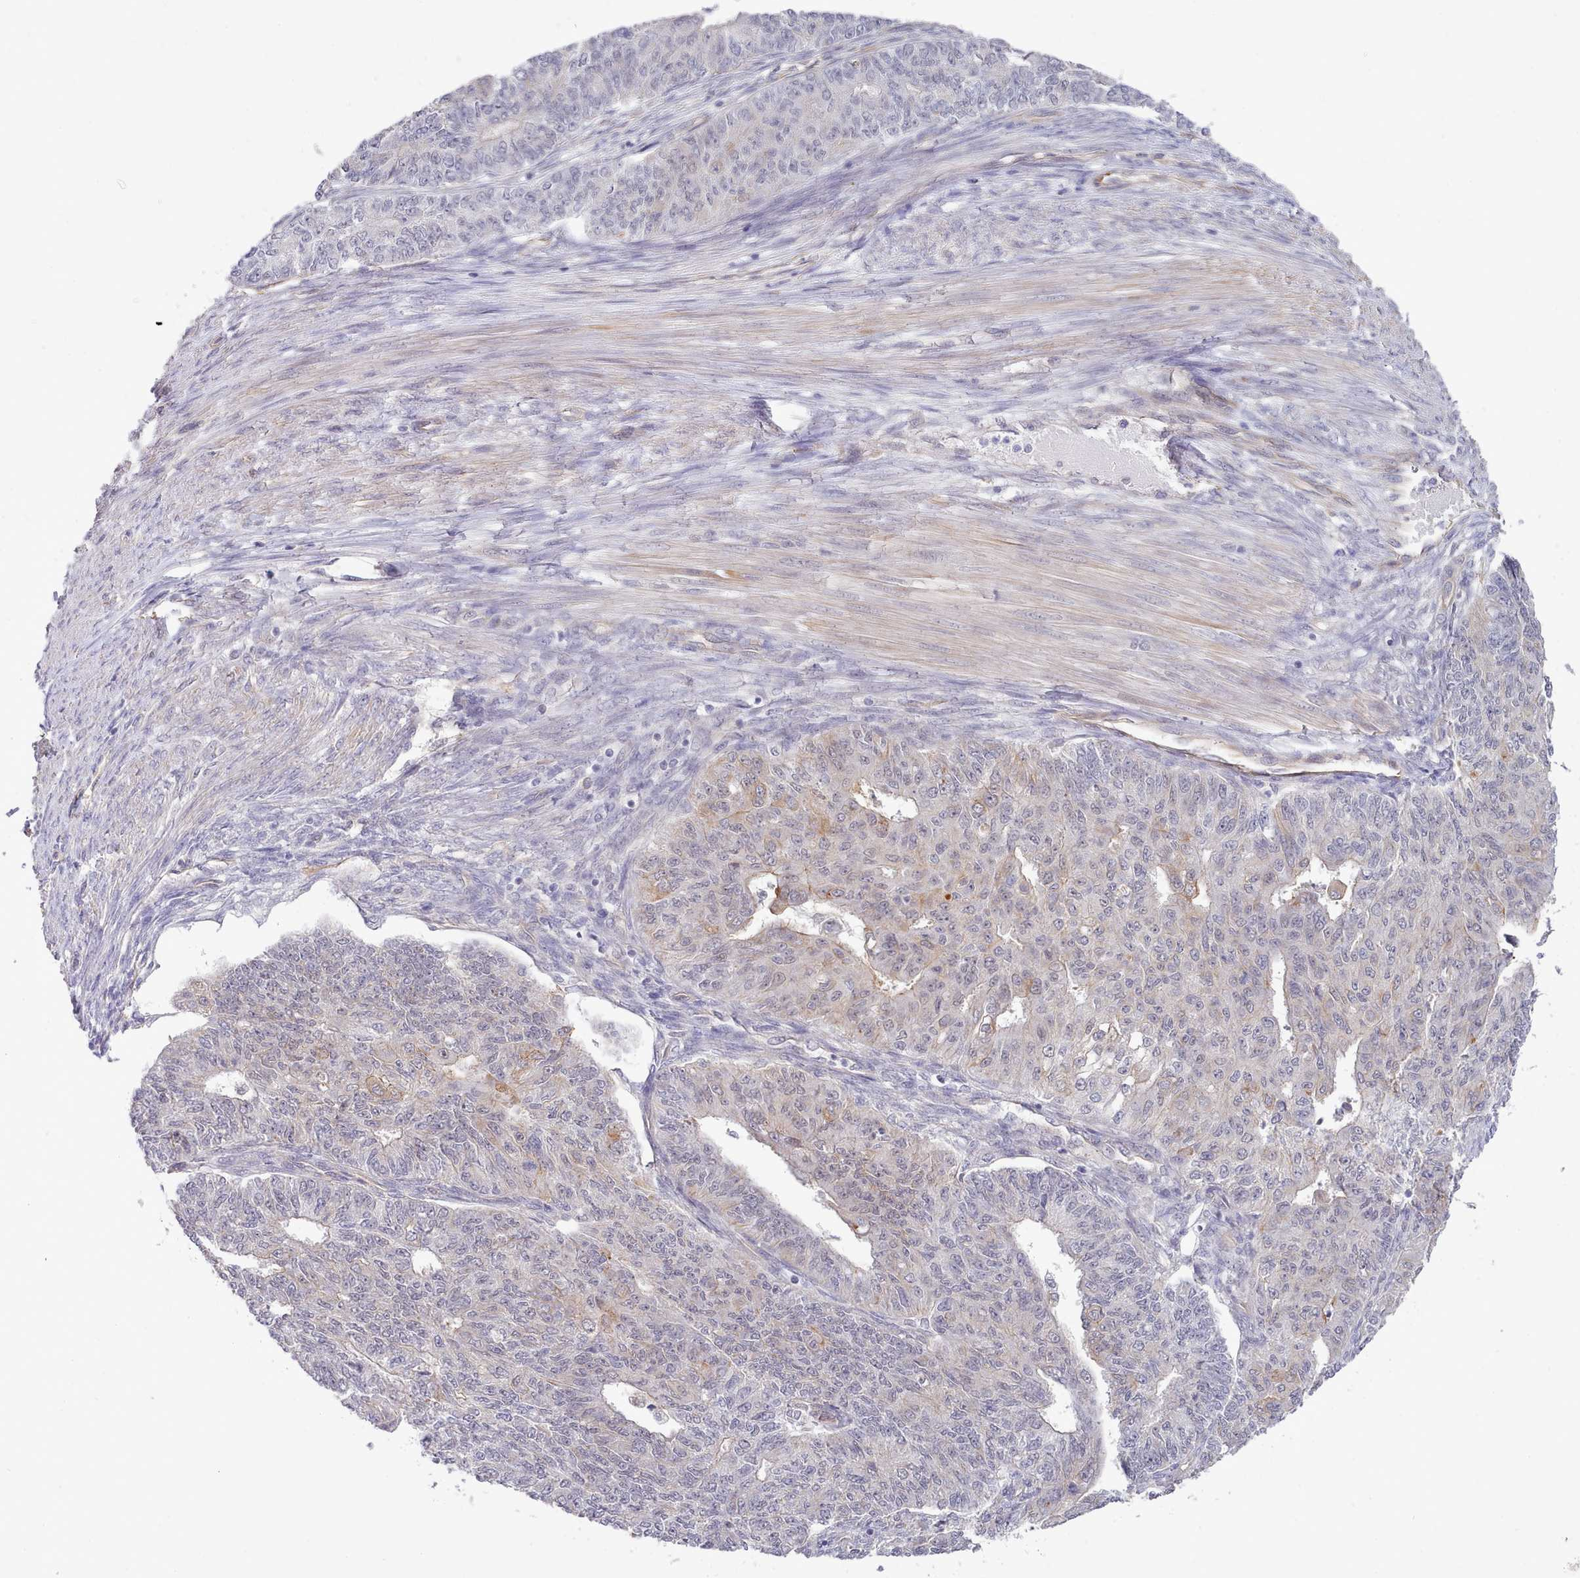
{"staining": {"intensity": "weak", "quantity": "<25%", "location": "cytoplasmic/membranous"}, "tissue": "endometrial cancer", "cell_type": "Tumor cells", "image_type": "cancer", "snomed": [{"axis": "morphology", "description": "Adenocarcinoma, NOS"}, {"axis": "topography", "description": "Endometrium"}], "caption": "Tumor cells show no significant protein expression in endometrial cancer.", "gene": "ZC3H13", "patient": {"sex": "female", "age": 32}}